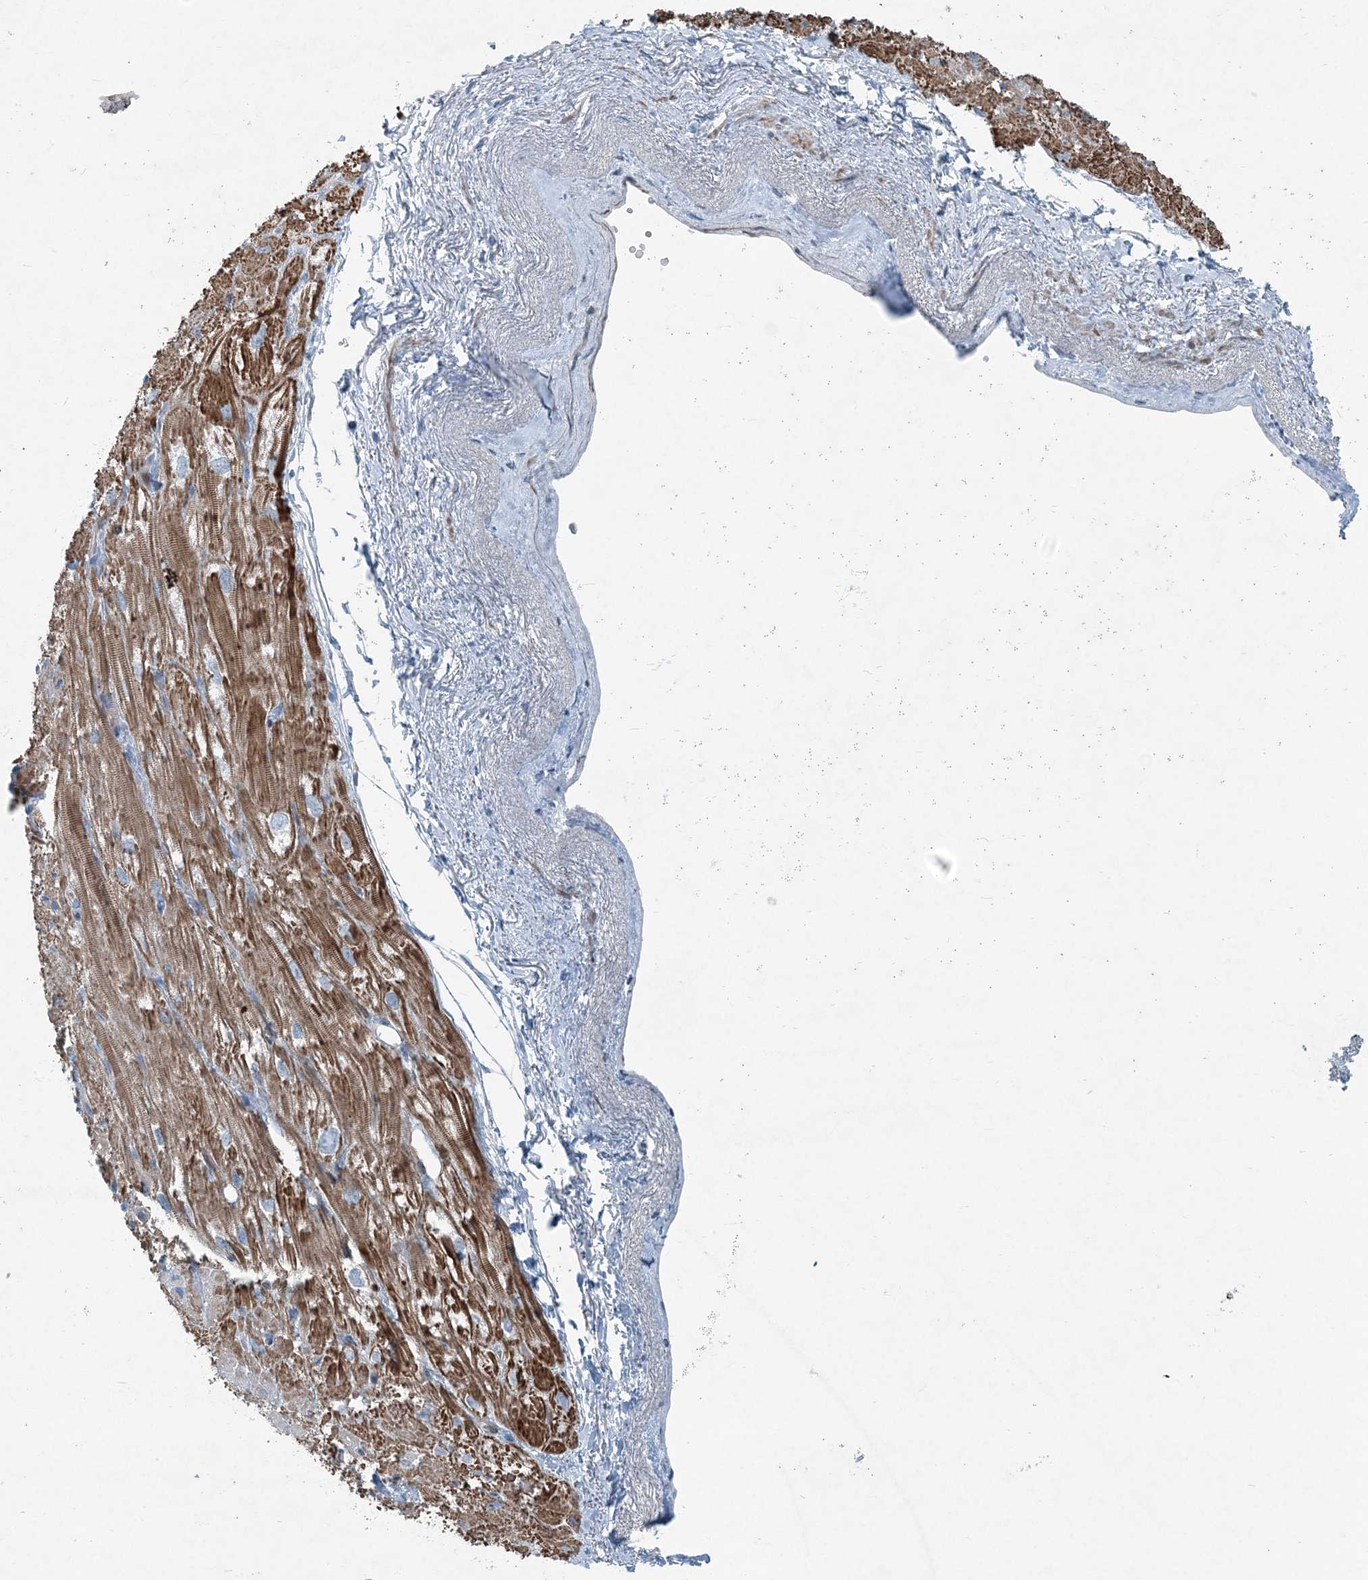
{"staining": {"intensity": "moderate", "quantity": "25%-75%", "location": "cytoplasmic/membranous"}, "tissue": "heart muscle", "cell_type": "Cardiomyocytes", "image_type": "normal", "snomed": [{"axis": "morphology", "description": "Normal tissue, NOS"}, {"axis": "topography", "description": "Heart"}], "caption": "Immunohistochemical staining of unremarkable heart muscle reveals moderate cytoplasmic/membranous protein expression in about 25%-75% of cardiomyocytes.", "gene": "ARMH1", "patient": {"sex": "male", "age": 50}}